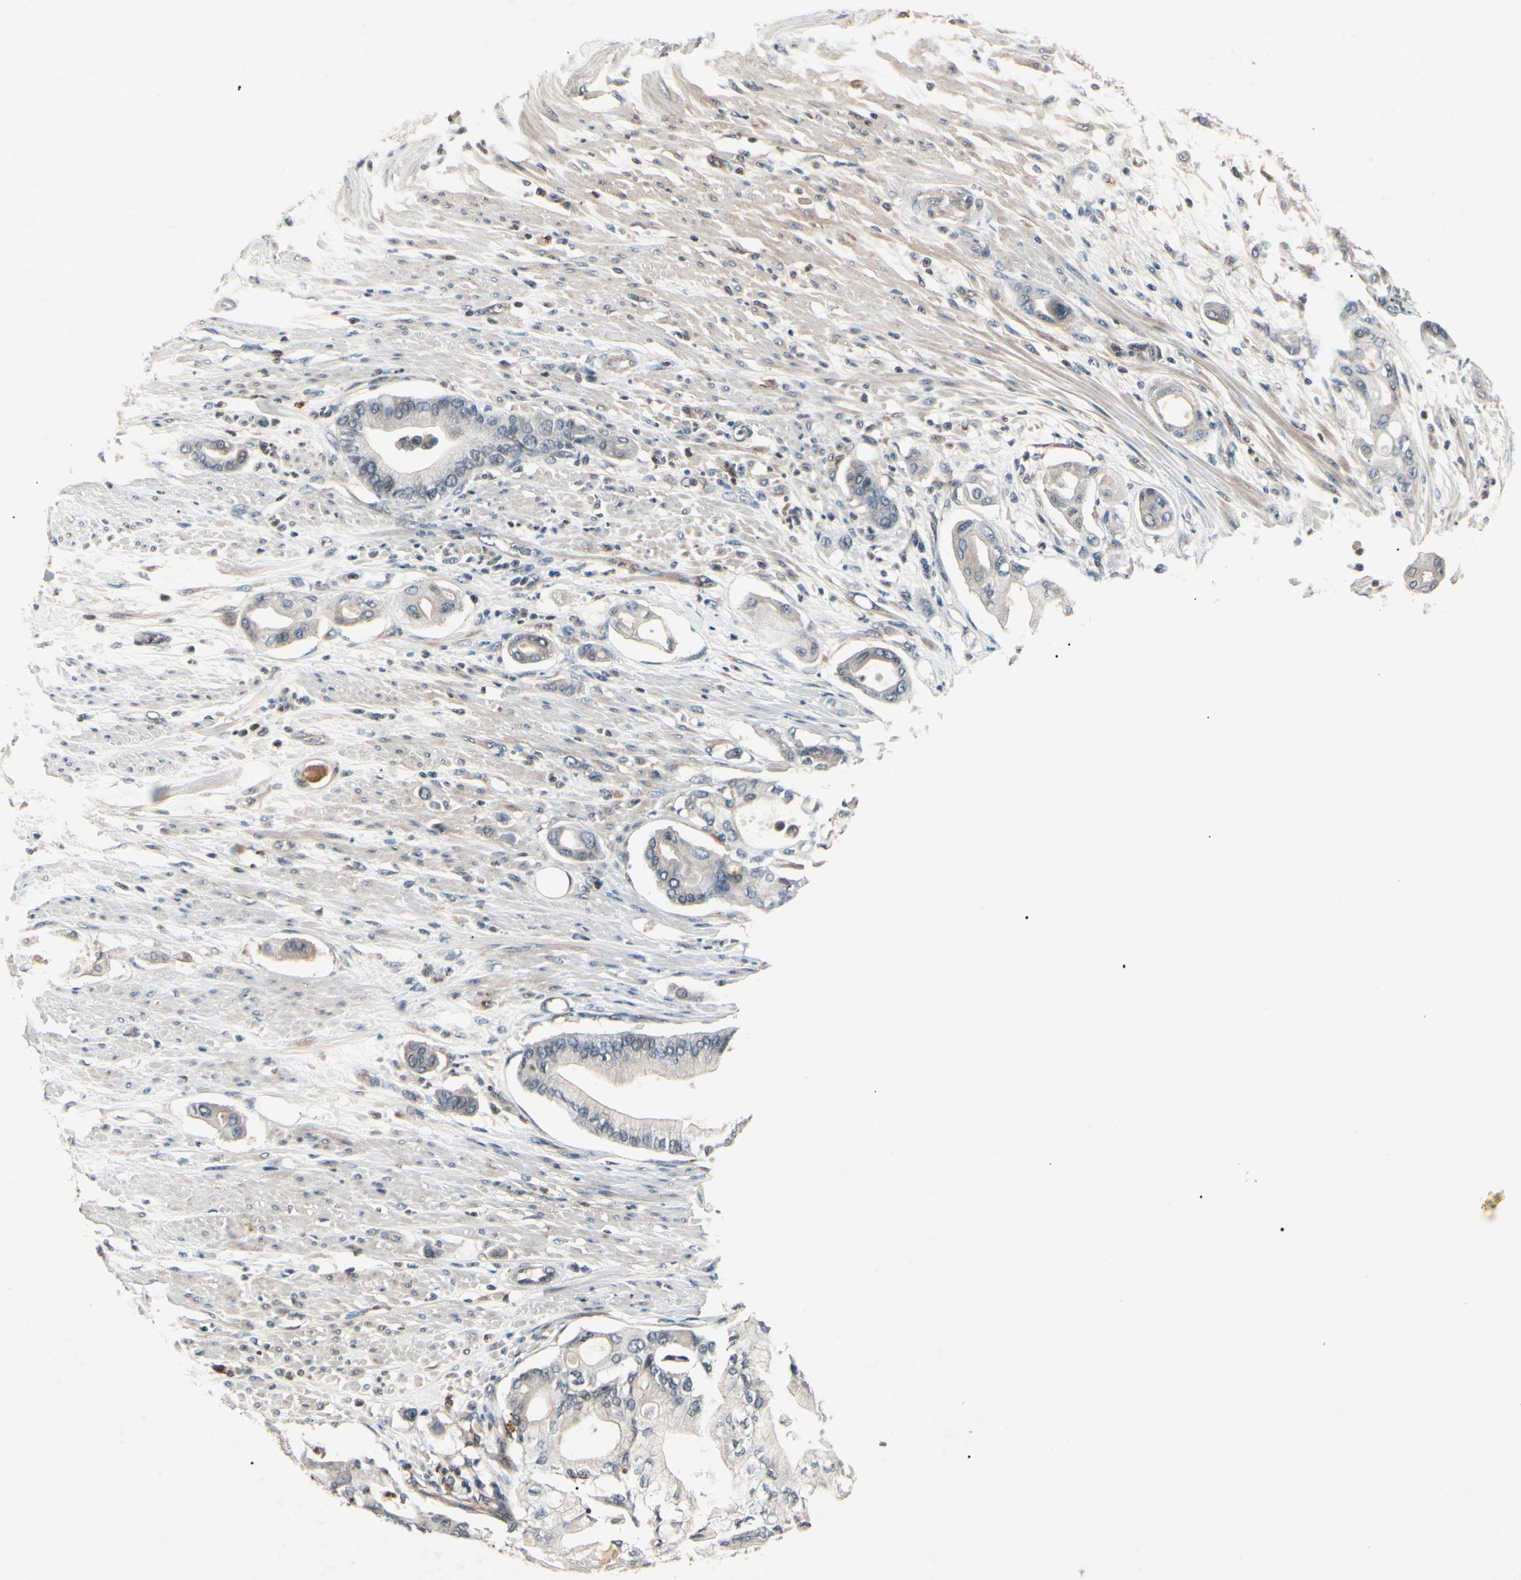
{"staining": {"intensity": "negative", "quantity": "none", "location": "none"}, "tissue": "pancreatic cancer", "cell_type": "Tumor cells", "image_type": "cancer", "snomed": [{"axis": "morphology", "description": "Adenocarcinoma, NOS"}, {"axis": "morphology", "description": "Adenocarcinoma, metastatic, NOS"}, {"axis": "topography", "description": "Lymph node"}, {"axis": "topography", "description": "Pancreas"}, {"axis": "topography", "description": "Duodenum"}], "caption": "IHC histopathology image of human pancreatic cancer stained for a protein (brown), which displays no positivity in tumor cells.", "gene": "AEBP1", "patient": {"sex": "female", "age": 64}}